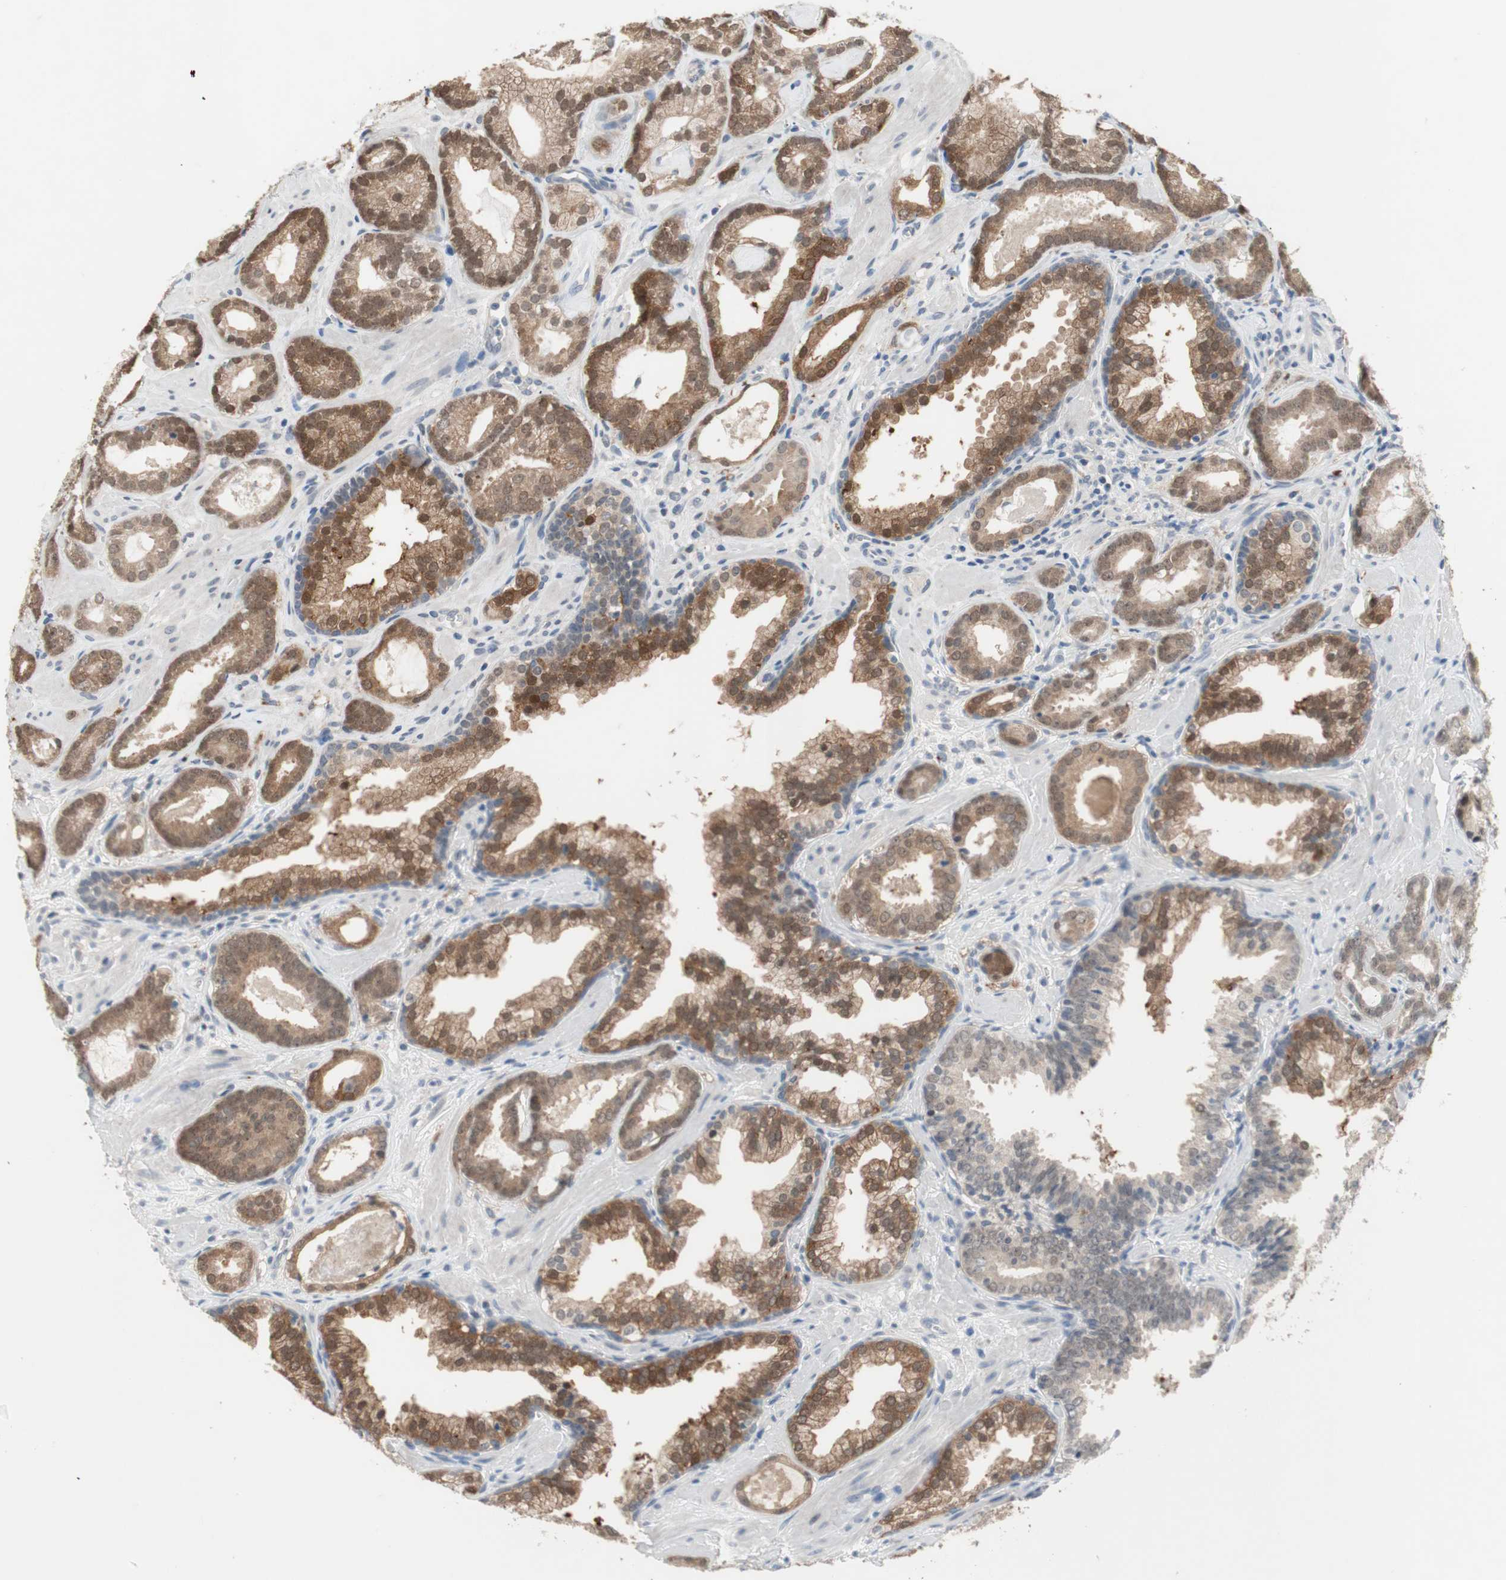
{"staining": {"intensity": "moderate", "quantity": ">75%", "location": "cytoplasmic/membranous"}, "tissue": "prostate cancer", "cell_type": "Tumor cells", "image_type": "cancer", "snomed": [{"axis": "morphology", "description": "Adenocarcinoma, Low grade"}, {"axis": "topography", "description": "Prostate"}], "caption": "Immunohistochemical staining of prostate cancer (low-grade adenocarcinoma) demonstrates moderate cytoplasmic/membranous protein staining in approximately >75% of tumor cells.", "gene": "GRHL1", "patient": {"sex": "male", "age": 57}}